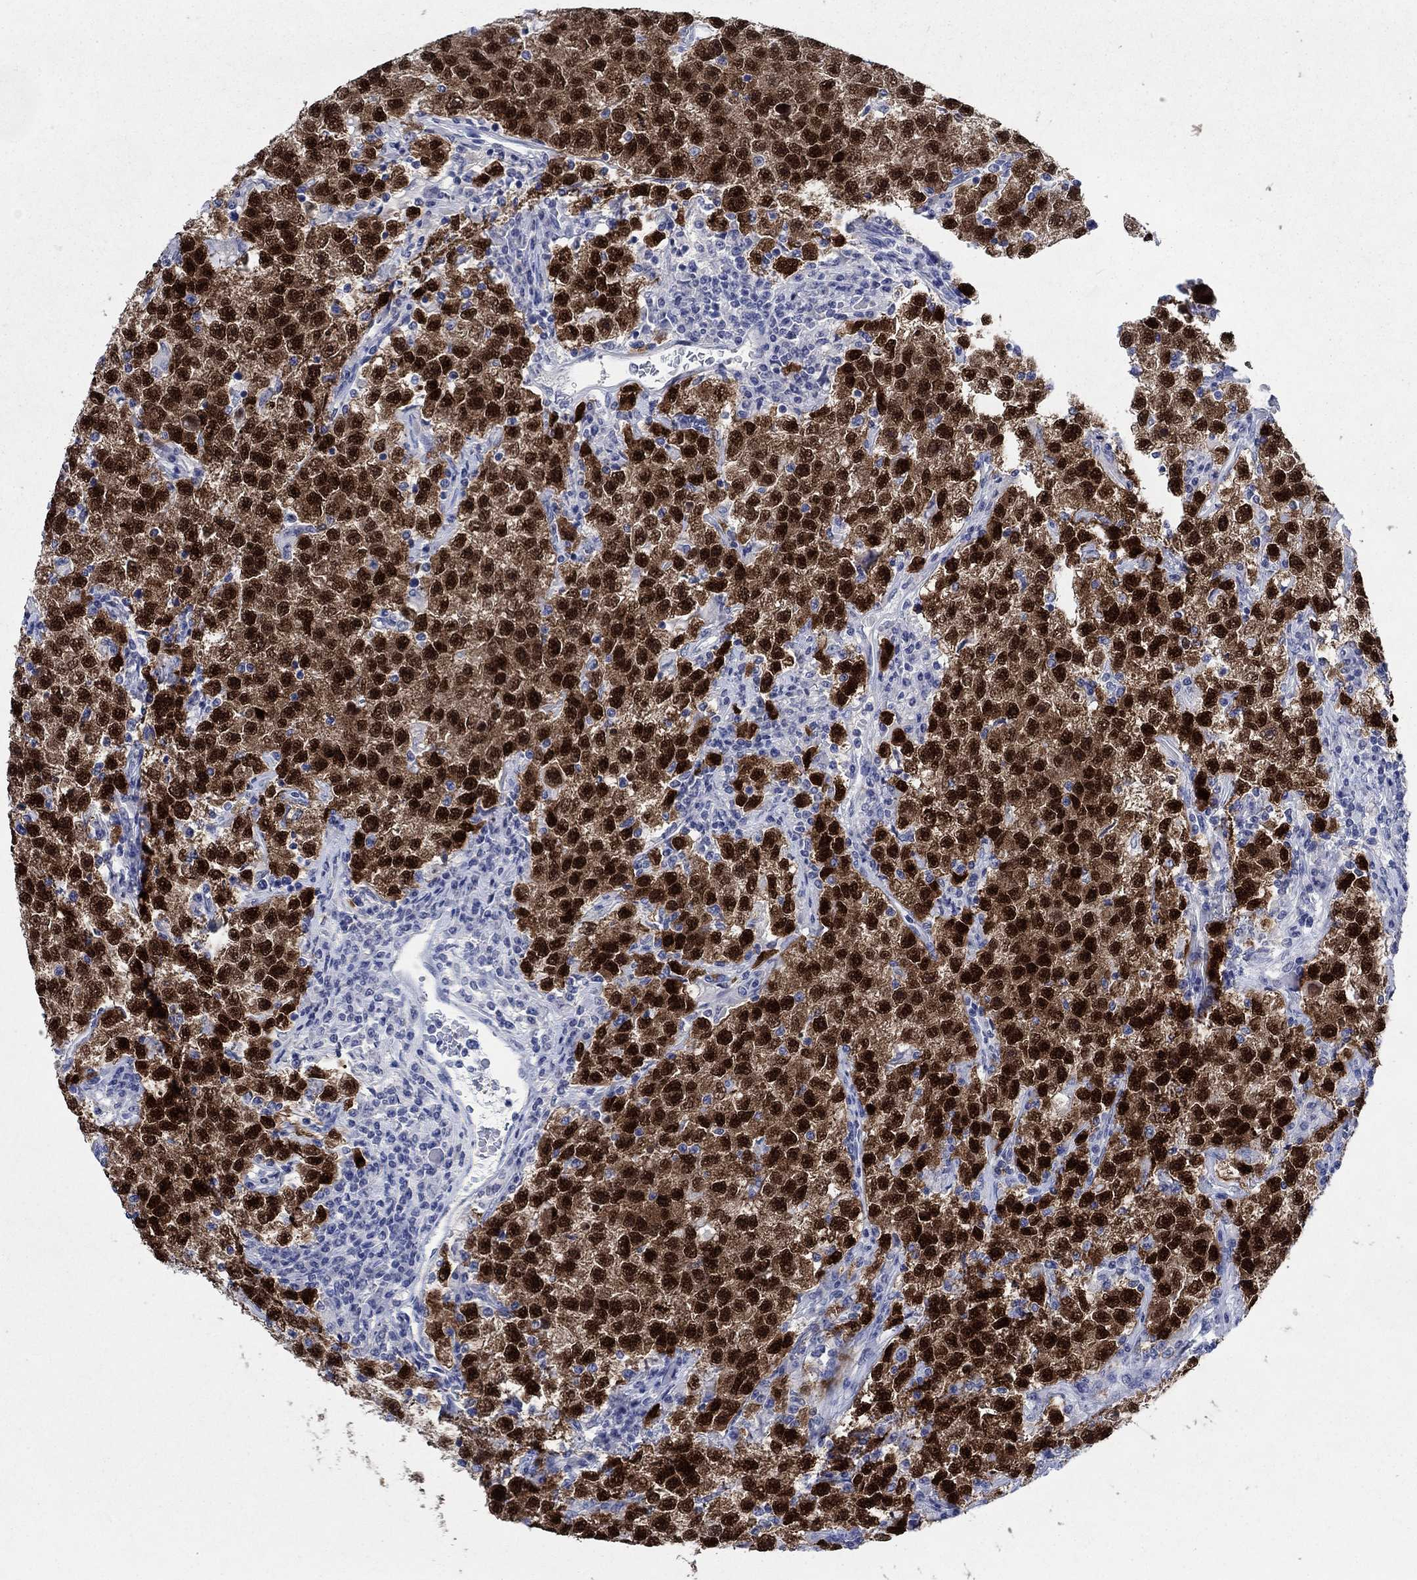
{"staining": {"intensity": "strong", "quantity": ">75%", "location": "cytoplasmic/membranous,nuclear"}, "tissue": "testis cancer", "cell_type": "Tumor cells", "image_type": "cancer", "snomed": [{"axis": "morphology", "description": "Seminoma, NOS"}, {"axis": "topography", "description": "Testis"}], "caption": "Immunohistochemistry staining of testis cancer, which demonstrates high levels of strong cytoplasmic/membranous and nuclear staining in about >75% of tumor cells indicating strong cytoplasmic/membranous and nuclear protein positivity. The staining was performed using DAB (3,3'-diaminobenzidine) (brown) for protein detection and nuclei were counterstained in hematoxylin (blue).", "gene": "POU5F1", "patient": {"sex": "male", "age": 22}}